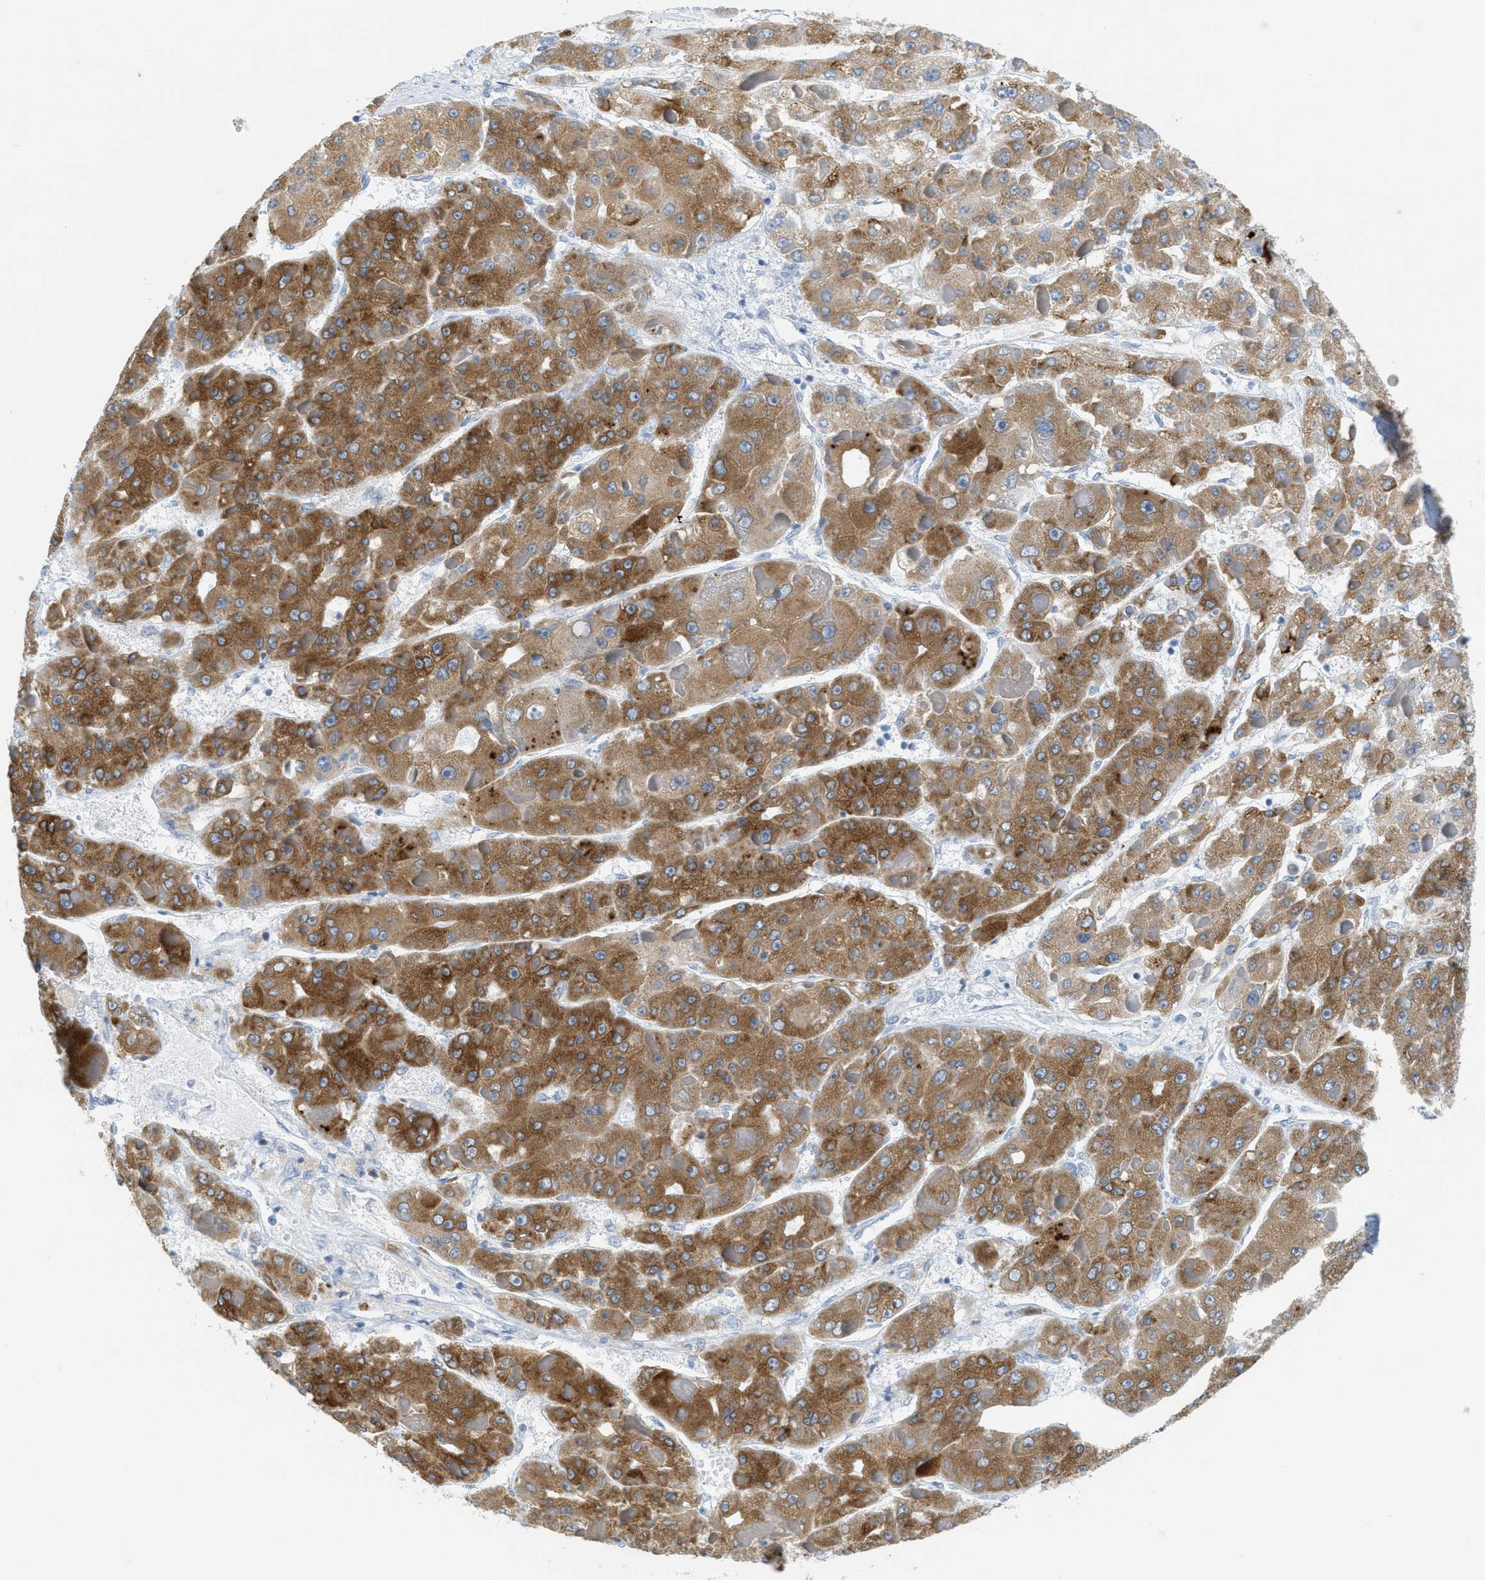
{"staining": {"intensity": "strong", "quantity": ">75%", "location": "cytoplasmic/membranous"}, "tissue": "liver cancer", "cell_type": "Tumor cells", "image_type": "cancer", "snomed": [{"axis": "morphology", "description": "Carcinoma, Hepatocellular, NOS"}, {"axis": "topography", "description": "Liver"}], "caption": "Immunohistochemistry (IHC) histopathology image of human liver cancer (hepatocellular carcinoma) stained for a protein (brown), which displays high levels of strong cytoplasmic/membranous positivity in approximately >75% of tumor cells.", "gene": "TEX264", "patient": {"sex": "female", "age": 73}}